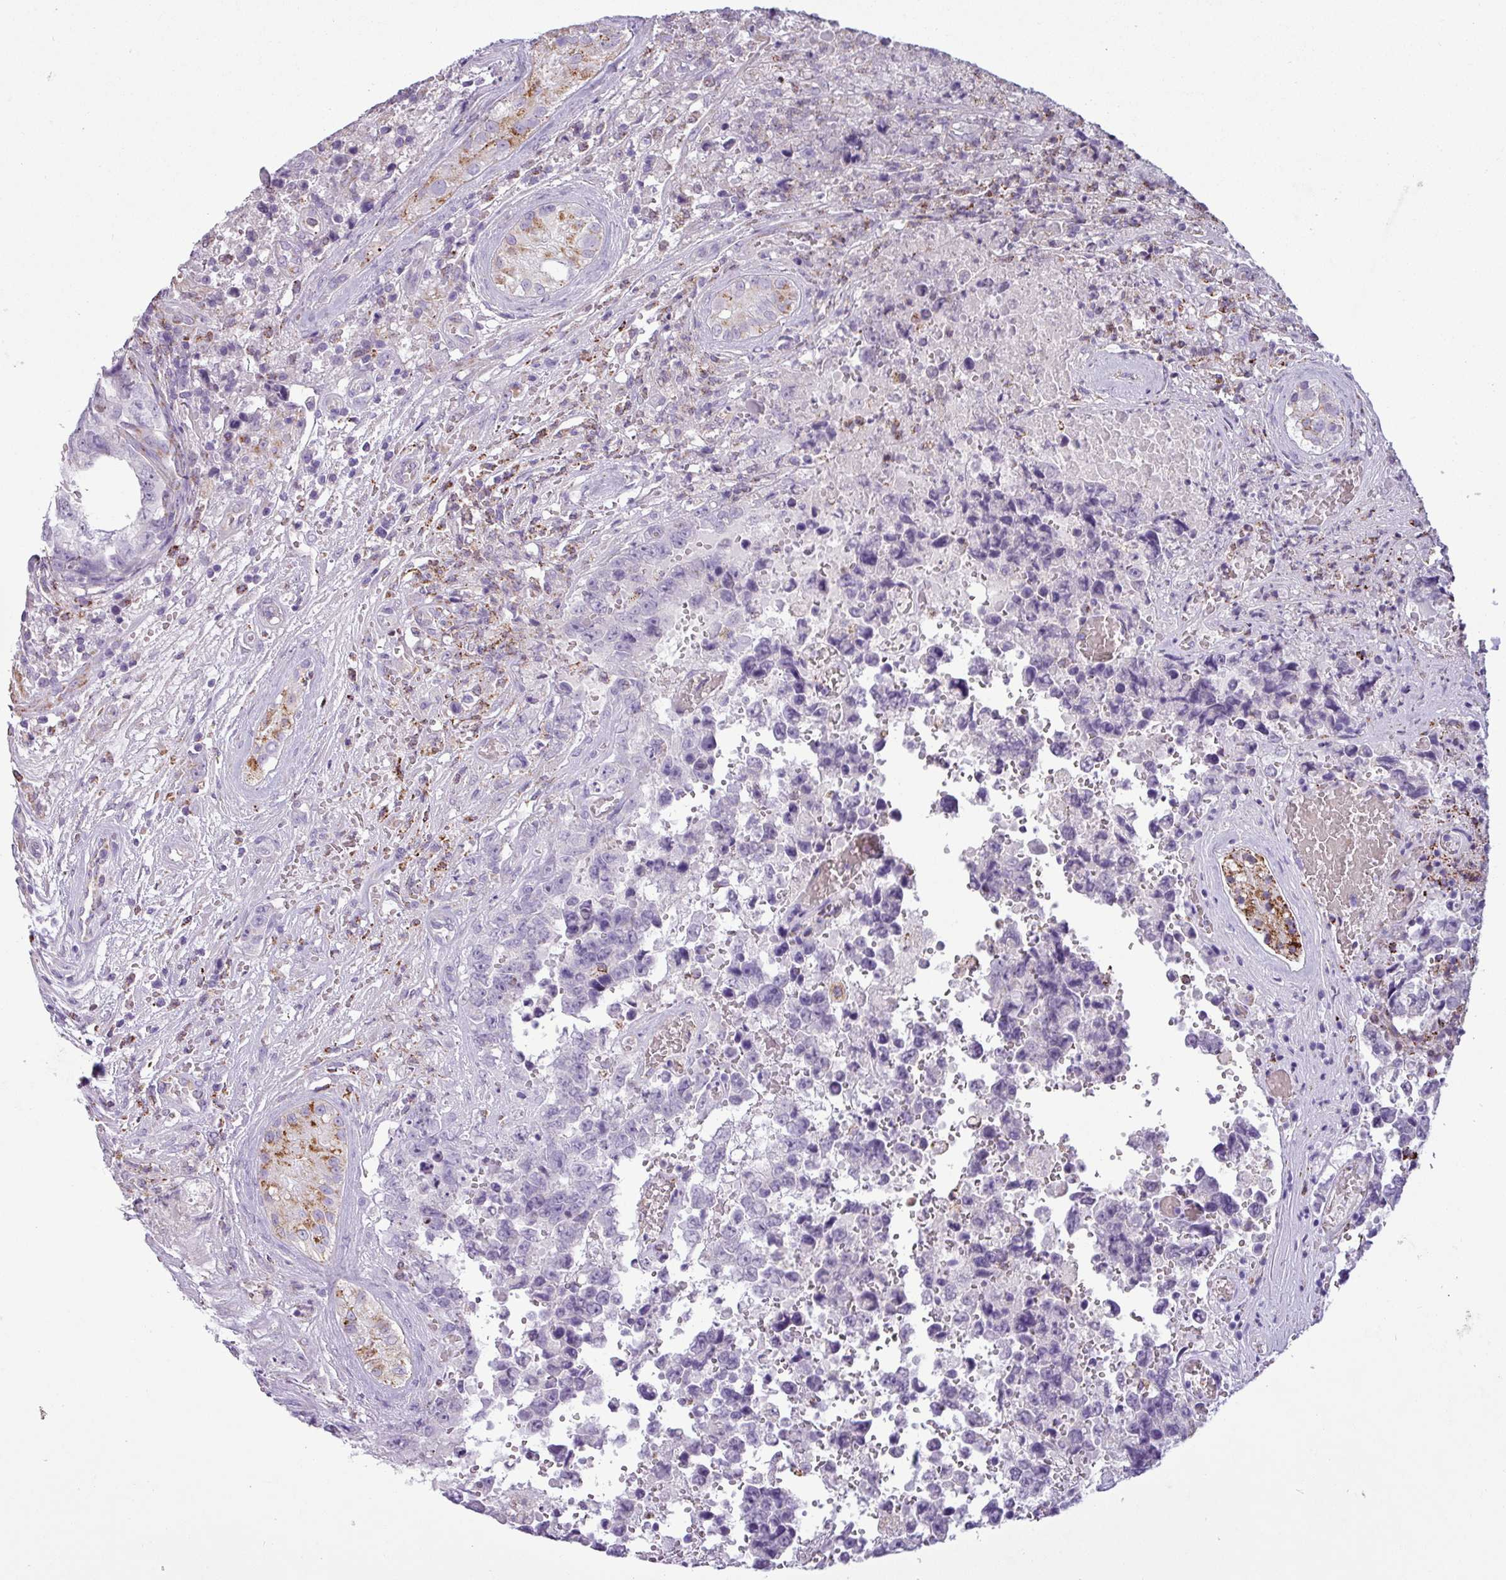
{"staining": {"intensity": "negative", "quantity": "none", "location": "none"}, "tissue": "testis cancer", "cell_type": "Tumor cells", "image_type": "cancer", "snomed": [{"axis": "morphology", "description": "Normal tissue, NOS"}, {"axis": "morphology", "description": "Carcinoma, Embryonal, NOS"}, {"axis": "topography", "description": "Testis"}, {"axis": "topography", "description": "Epididymis"}], "caption": "A high-resolution histopathology image shows immunohistochemistry staining of testis cancer (embryonal carcinoma), which shows no significant positivity in tumor cells.", "gene": "ZNF667", "patient": {"sex": "male", "age": 25}}